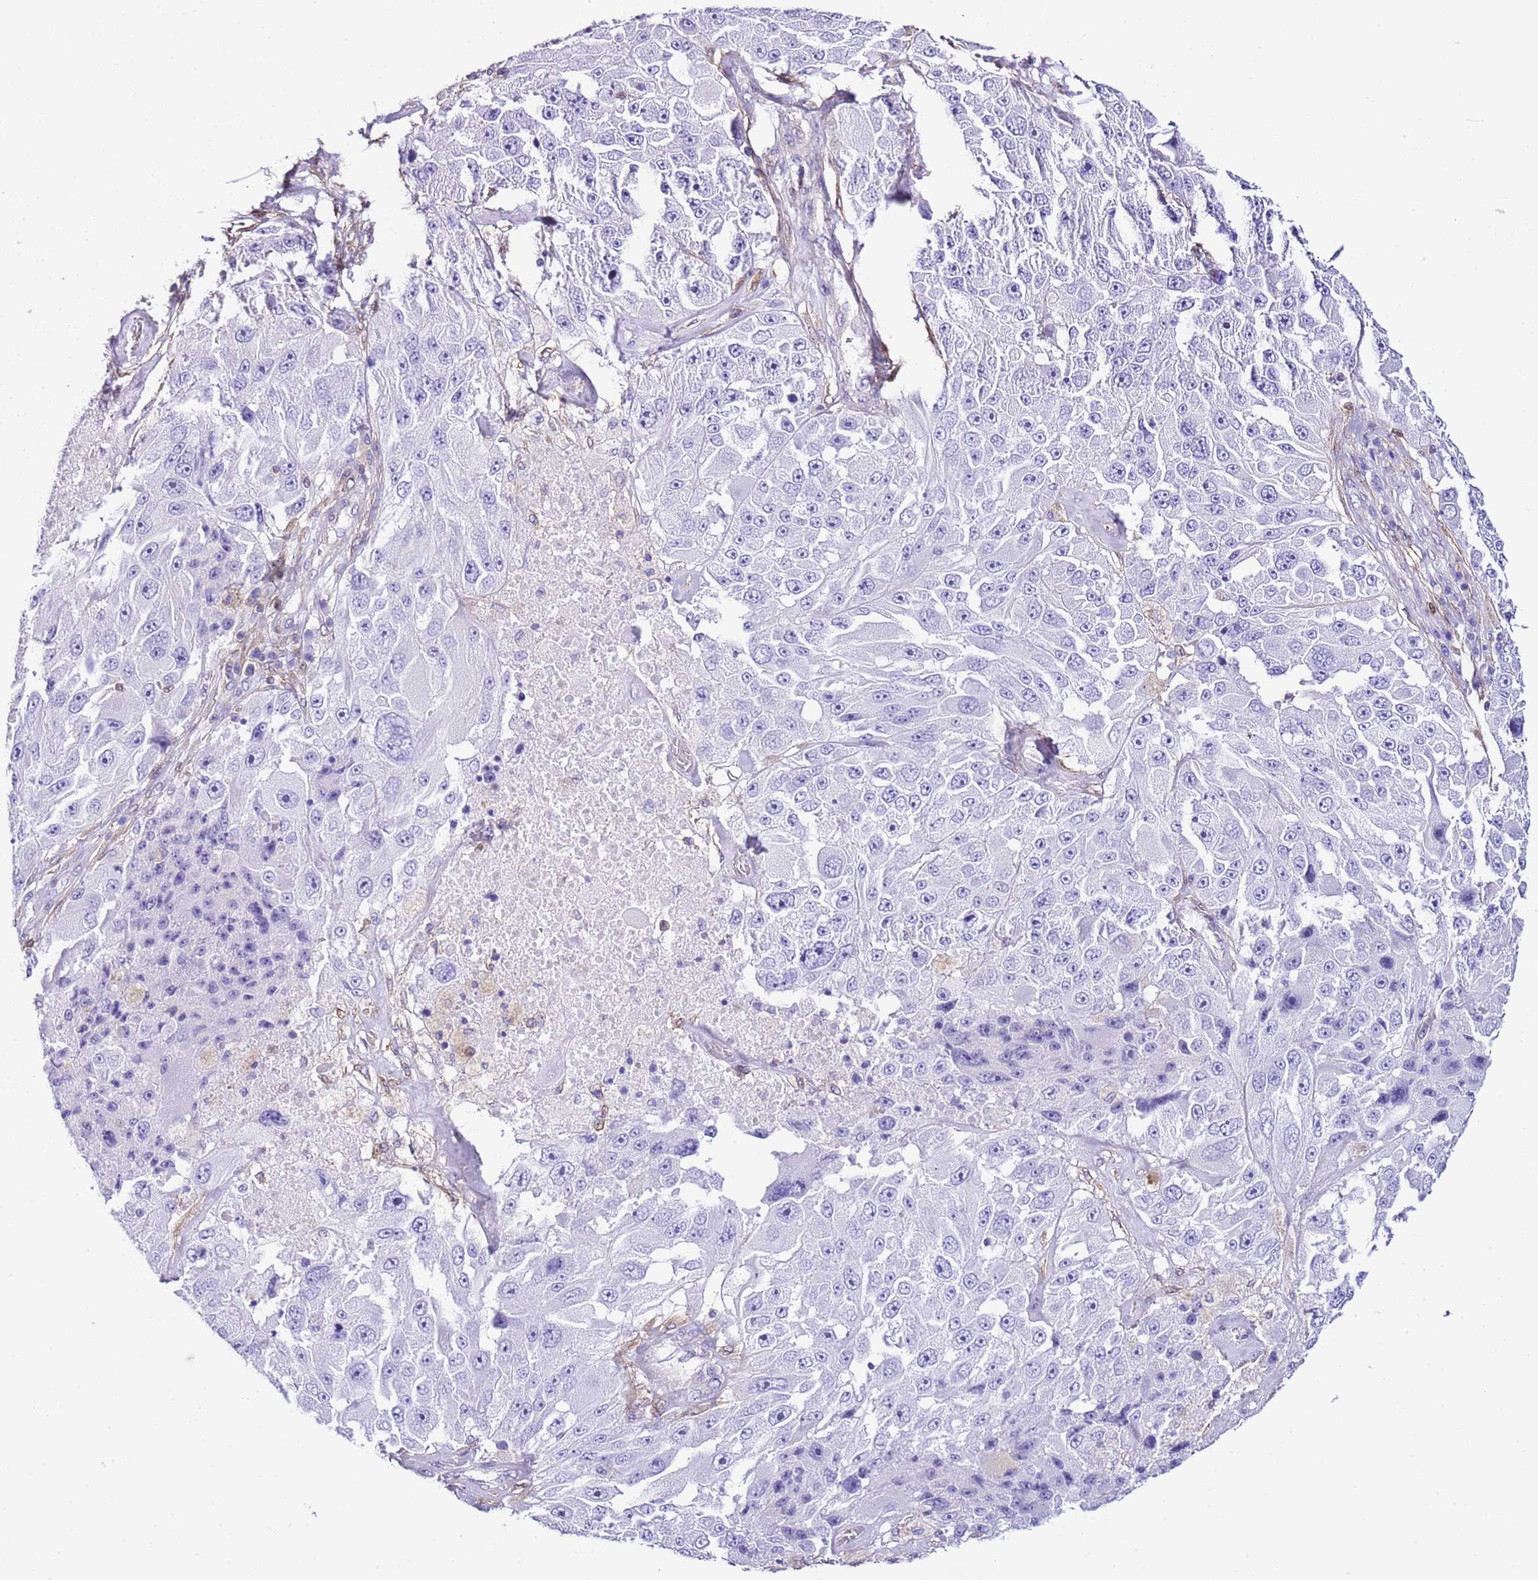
{"staining": {"intensity": "negative", "quantity": "none", "location": "none"}, "tissue": "melanoma", "cell_type": "Tumor cells", "image_type": "cancer", "snomed": [{"axis": "morphology", "description": "Malignant melanoma, Metastatic site"}, {"axis": "topography", "description": "Lymph node"}], "caption": "Tumor cells show no significant expression in malignant melanoma (metastatic site).", "gene": "CNN2", "patient": {"sex": "male", "age": 62}}